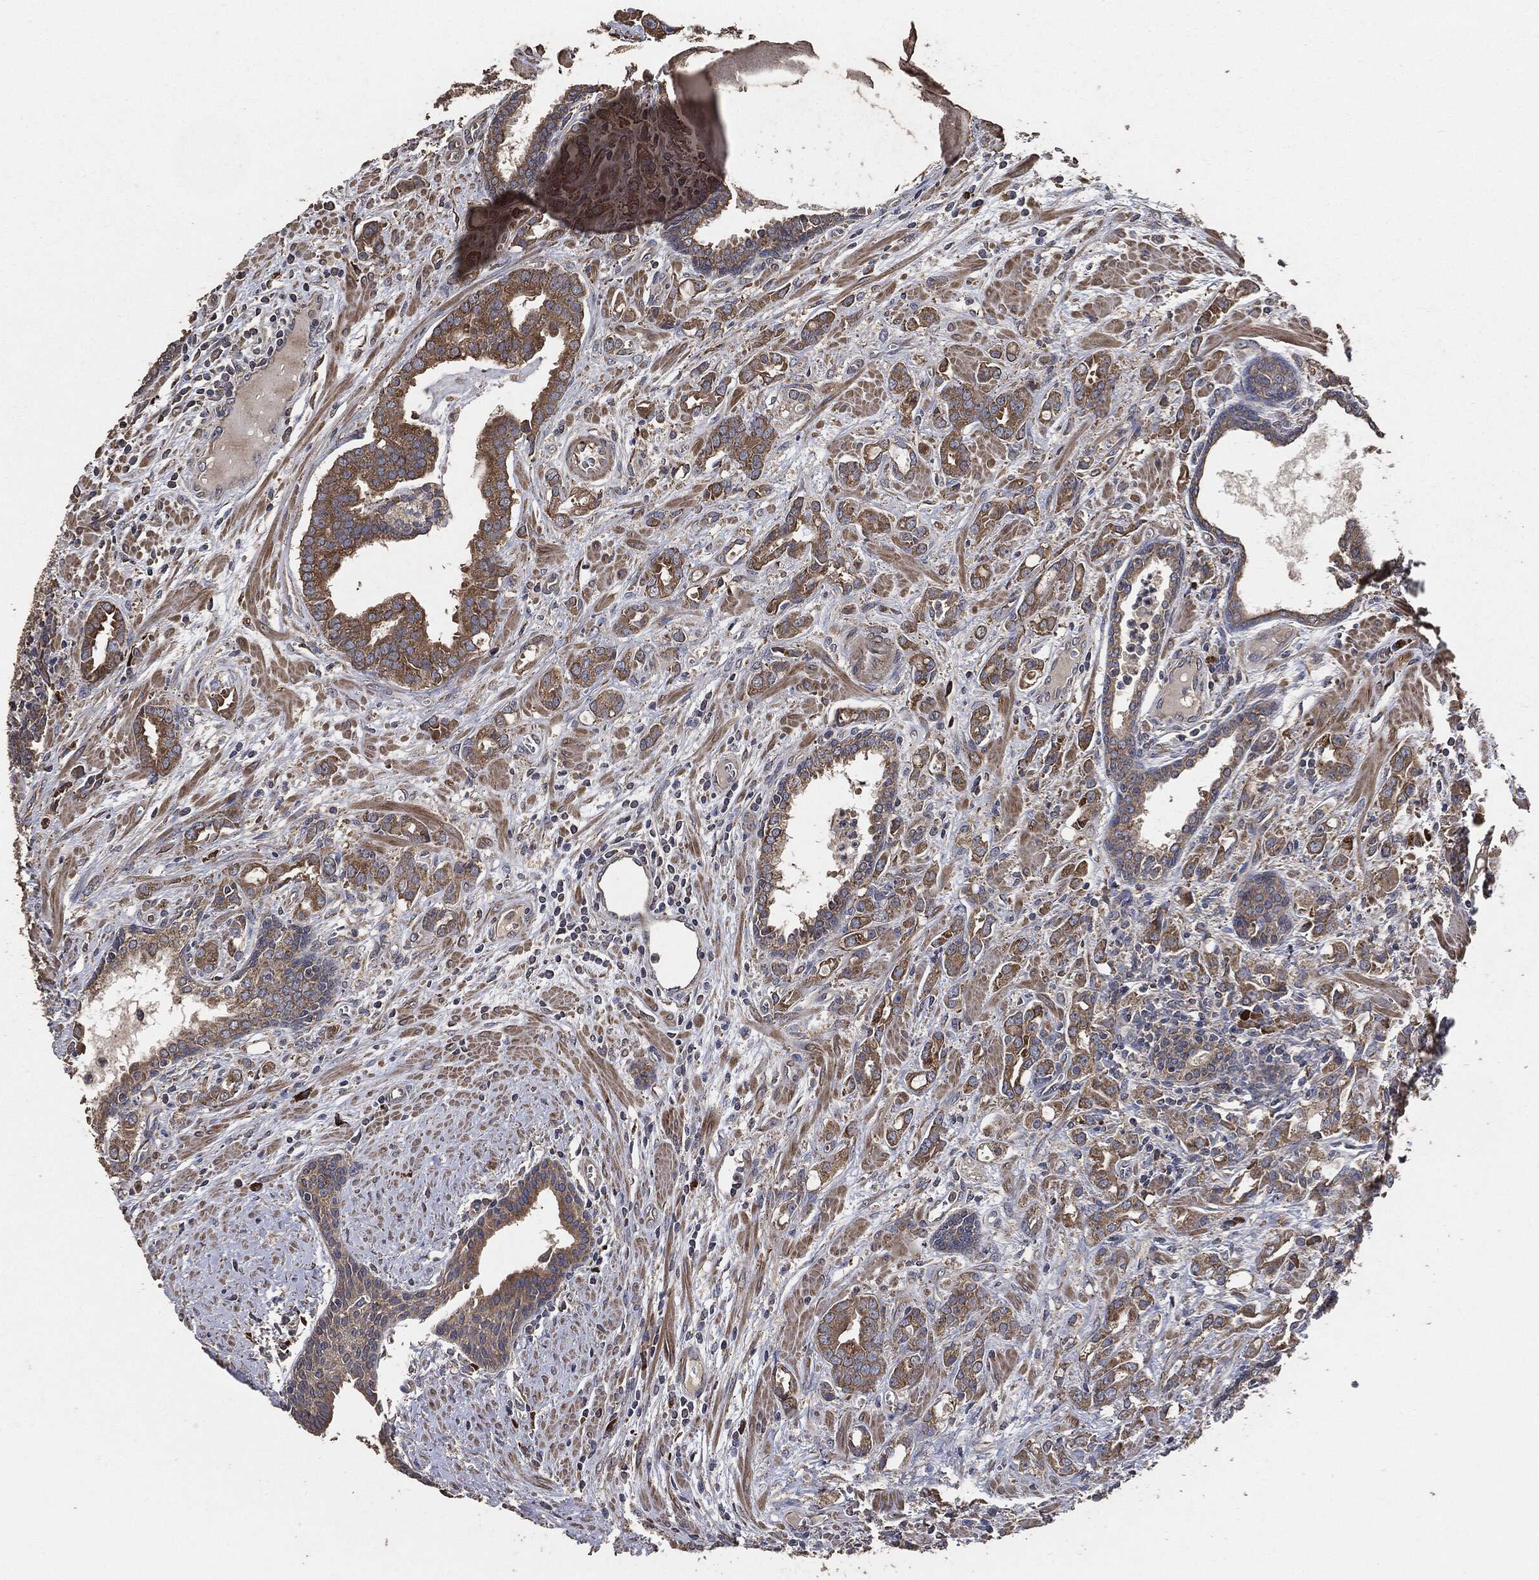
{"staining": {"intensity": "strong", "quantity": "25%-75%", "location": "cytoplasmic/membranous"}, "tissue": "prostate cancer", "cell_type": "Tumor cells", "image_type": "cancer", "snomed": [{"axis": "morphology", "description": "Adenocarcinoma, NOS"}, {"axis": "topography", "description": "Prostate"}], "caption": "The immunohistochemical stain shows strong cytoplasmic/membranous staining in tumor cells of prostate cancer (adenocarcinoma) tissue.", "gene": "STK3", "patient": {"sex": "male", "age": 57}}